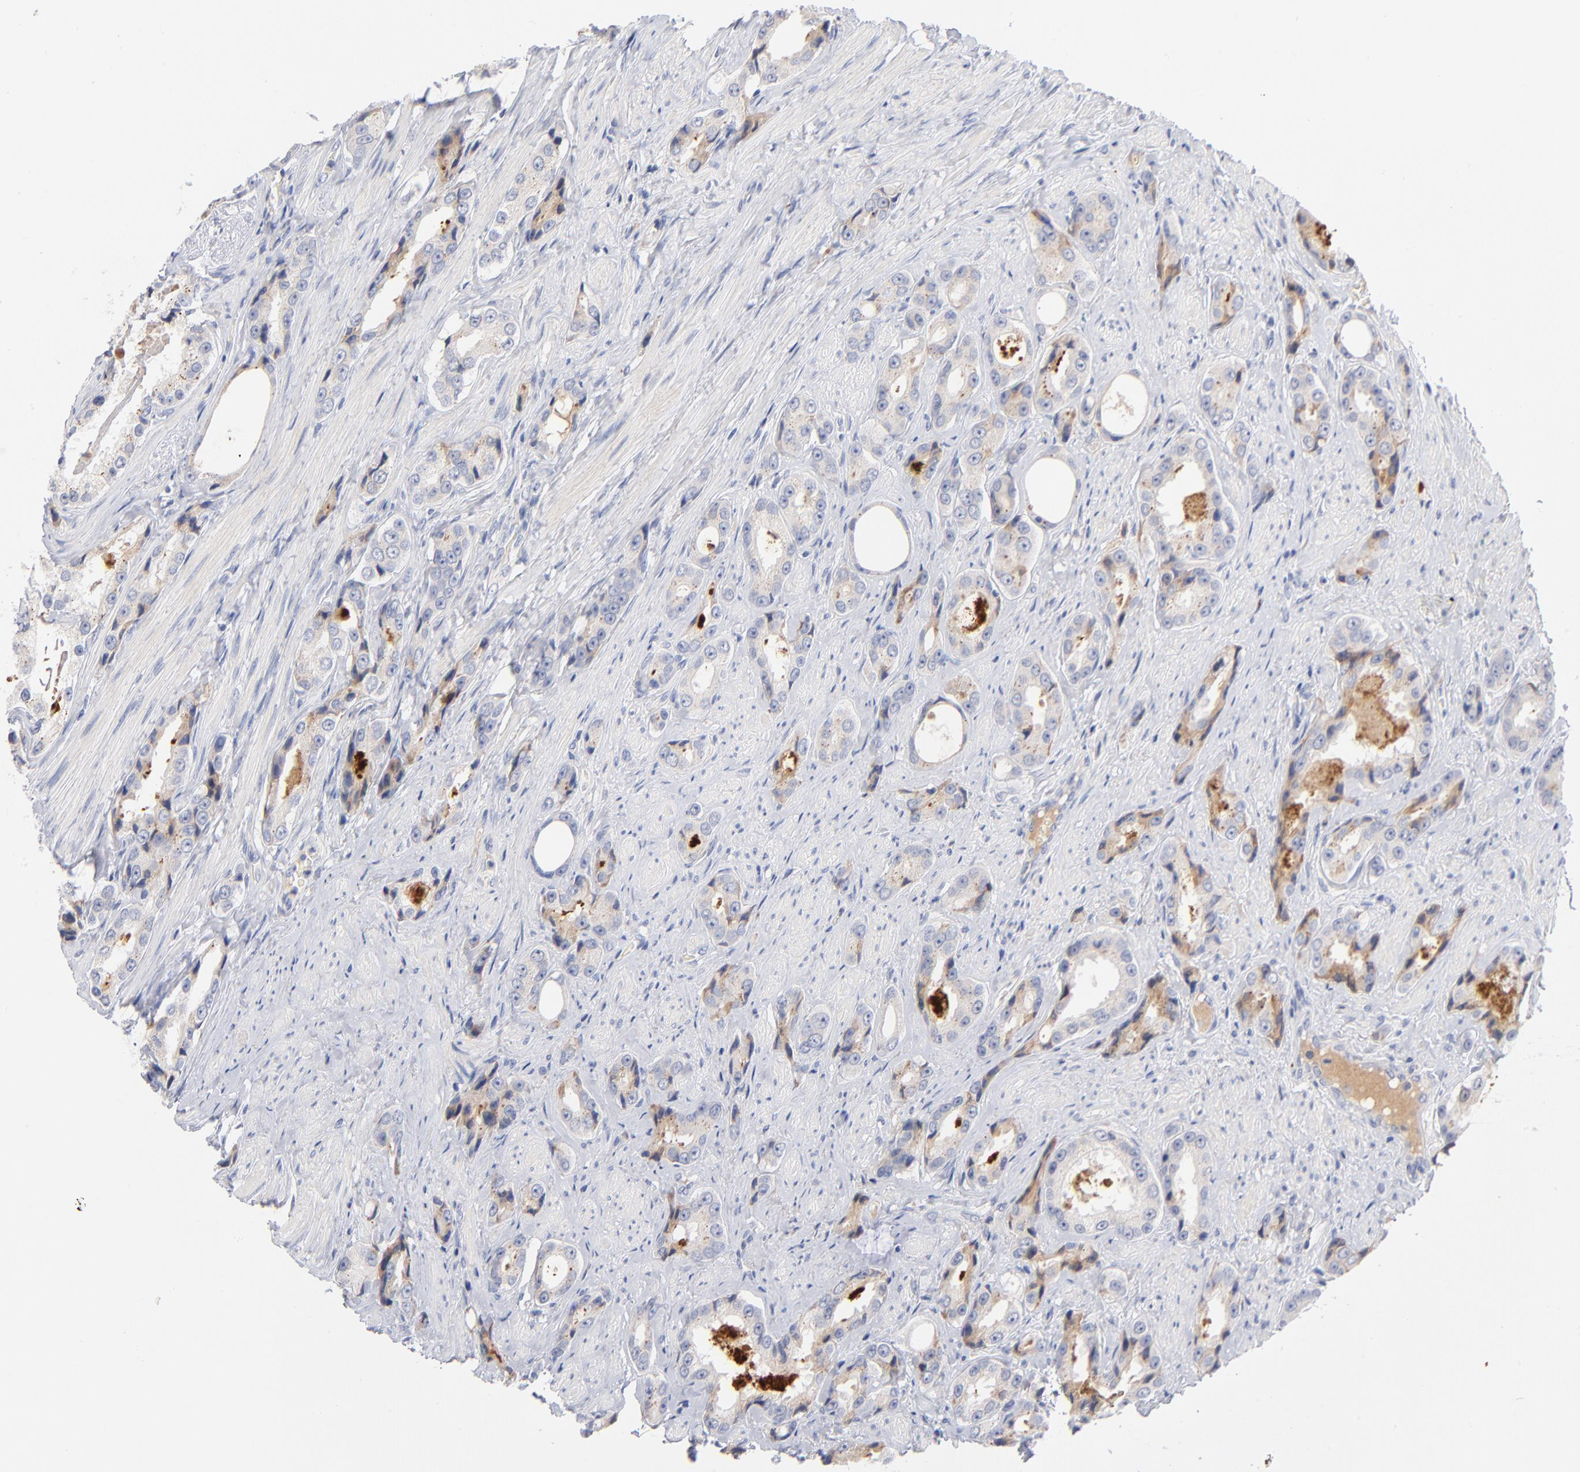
{"staining": {"intensity": "weak", "quantity": ">75%", "location": "cytoplasmic/membranous"}, "tissue": "prostate cancer", "cell_type": "Tumor cells", "image_type": "cancer", "snomed": [{"axis": "morphology", "description": "Adenocarcinoma, Medium grade"}, {"axis": "topography", "description": "Prostate"}], "caption": "A brown stain highlights weak cytoplasmic/membranous expression of a protein in human prostate cancer (adenocarcinoma (medium-grade)) tumor cells. The staining was performed using DAB (3,3'-diaminobenzidine), with brown indicating positive protein expression. Nuclei are stained blue with hematoxylin.", "gene": "F12", "patient": {"sex": "male", "age": 60}}